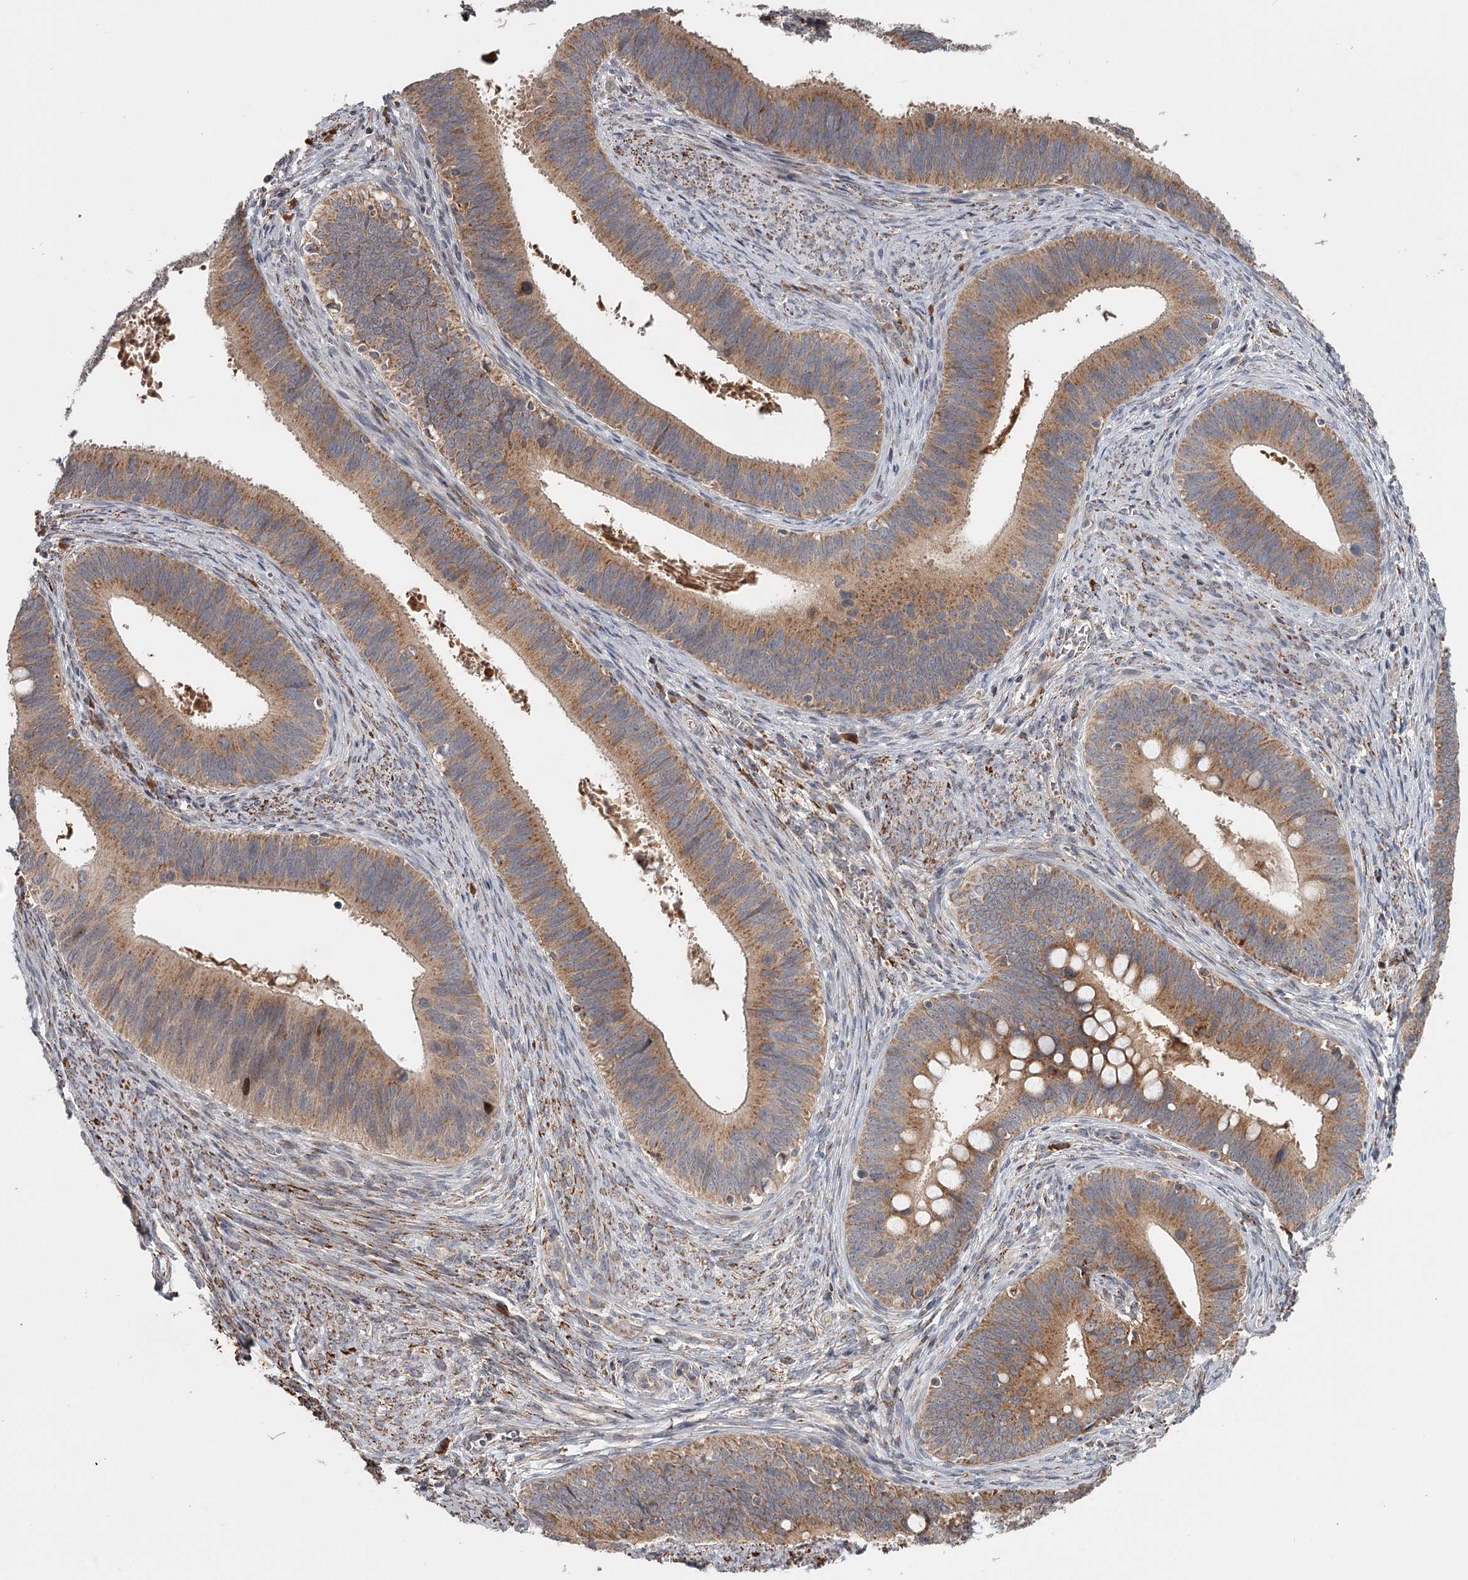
{"staining": {"intensity": "moderate", "quantity": ">75%", "location": "cytoplasmic/membranous"}, "tissue": "cervical cancer", "cell_type": "Tumor cells", "image_type": "cancer", "snomed": [{"axis": "morphology", "description": "Adenocarcinoma, NOS"}, {"axis": "topography", "description": "Cervix"}], "caption": "An IHC histopathology image of neoplastic tissue is shown. Protein staining in brown shows moderate cytoplasmic/membranous positivity in cervical cancer (adenocarcinoma) within tumor cells.", "gene": "CDC123", "patient": {"sex": "female", "age": 42}}